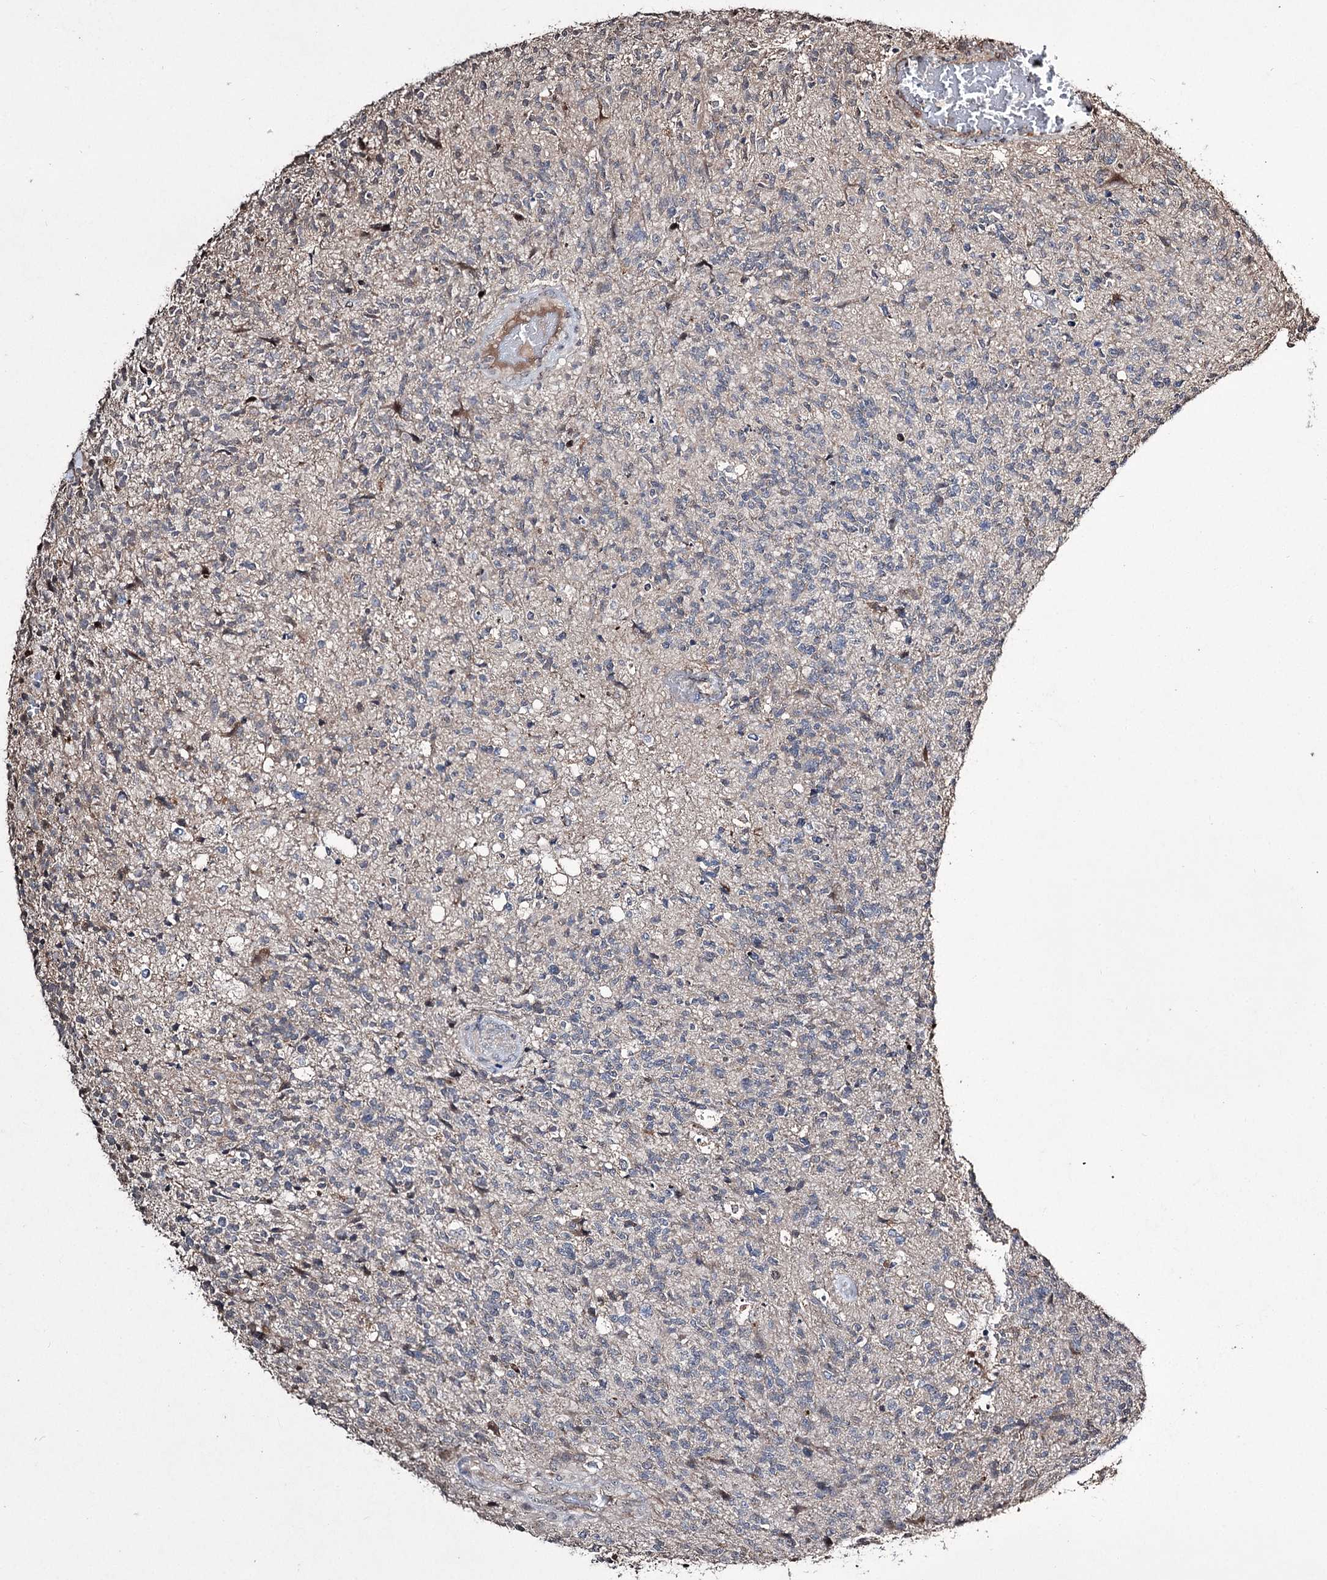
{"staining": {"intensity": "negative", "quantity": "none", "location": "none"}, "tissue": "glioma", "cell_type": "Tumor cells", "image_type": "cancer", "snomed": [{"axis": "morphology", "description": "Glioma, malignant, High grade"}, {"axis": "topography", "description": "Brain"}], "caption": "Malignant glioma (high-grade) was stained to show a protein in brown. There is no significant staining in tumor cells.", "gene": "CPNE8", "patient": {"sex": "male", "age": 56}}